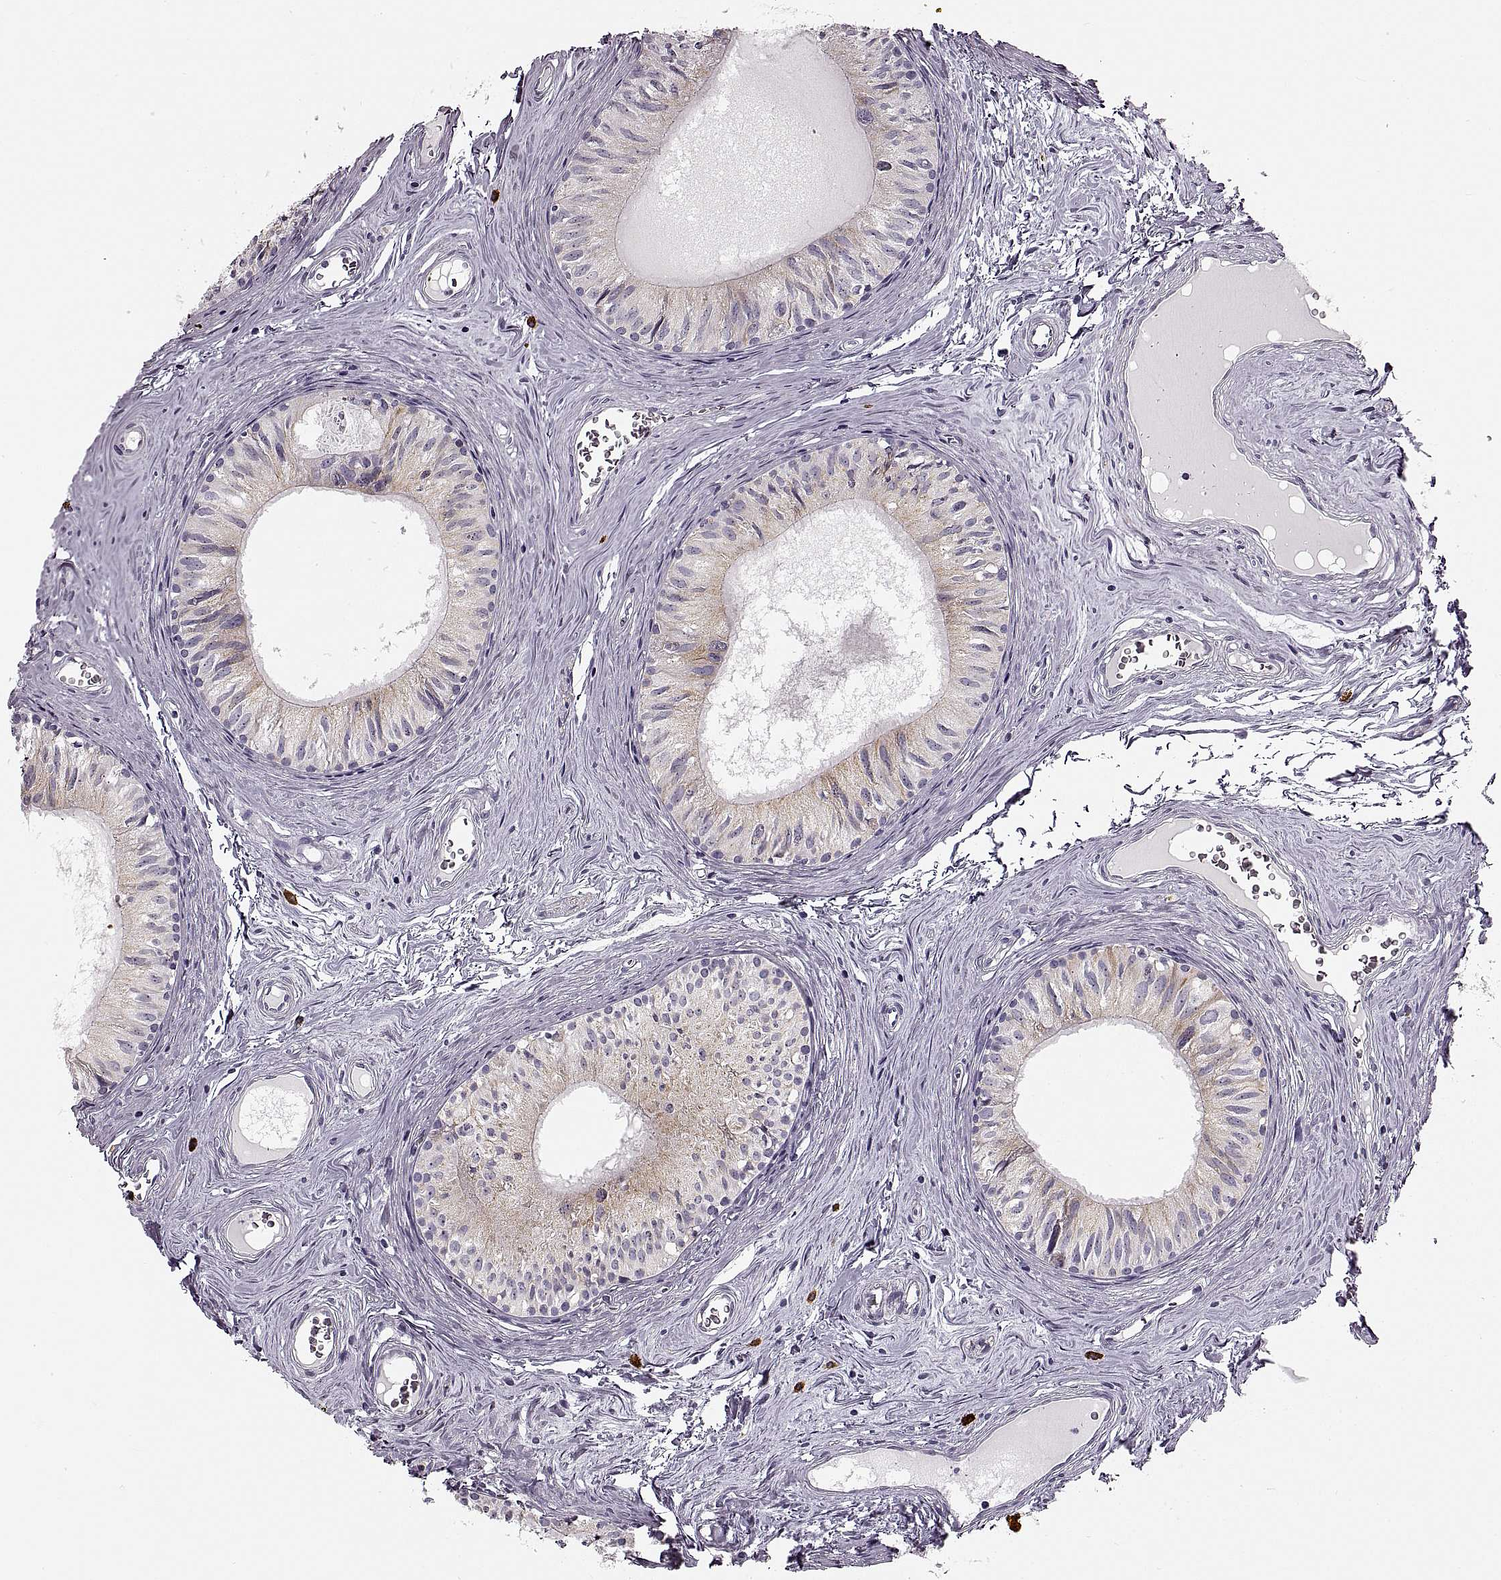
{"staining": {"intensity": "weak", "quantity": "<25%", "location": "cytoplasmic/membranous"}, "tissue": "epididymis", "cell_type": "Glandular cells", "image_type": "normal", "snomed": [{"axis": "morphology", "description": "Normal tissue, NOS"}, {"axis": "topography", "description": "Epididymis"}], "caption": "Immunohistochemistry photomicrograph of unremarkable epididymis: human epididymis stained with DAB (3,3'-diaminobenzidine) shows no significant protein expression in glandular cells.", "gene": "CNTN1", "patient": {"sex": "male", "age": 52}}